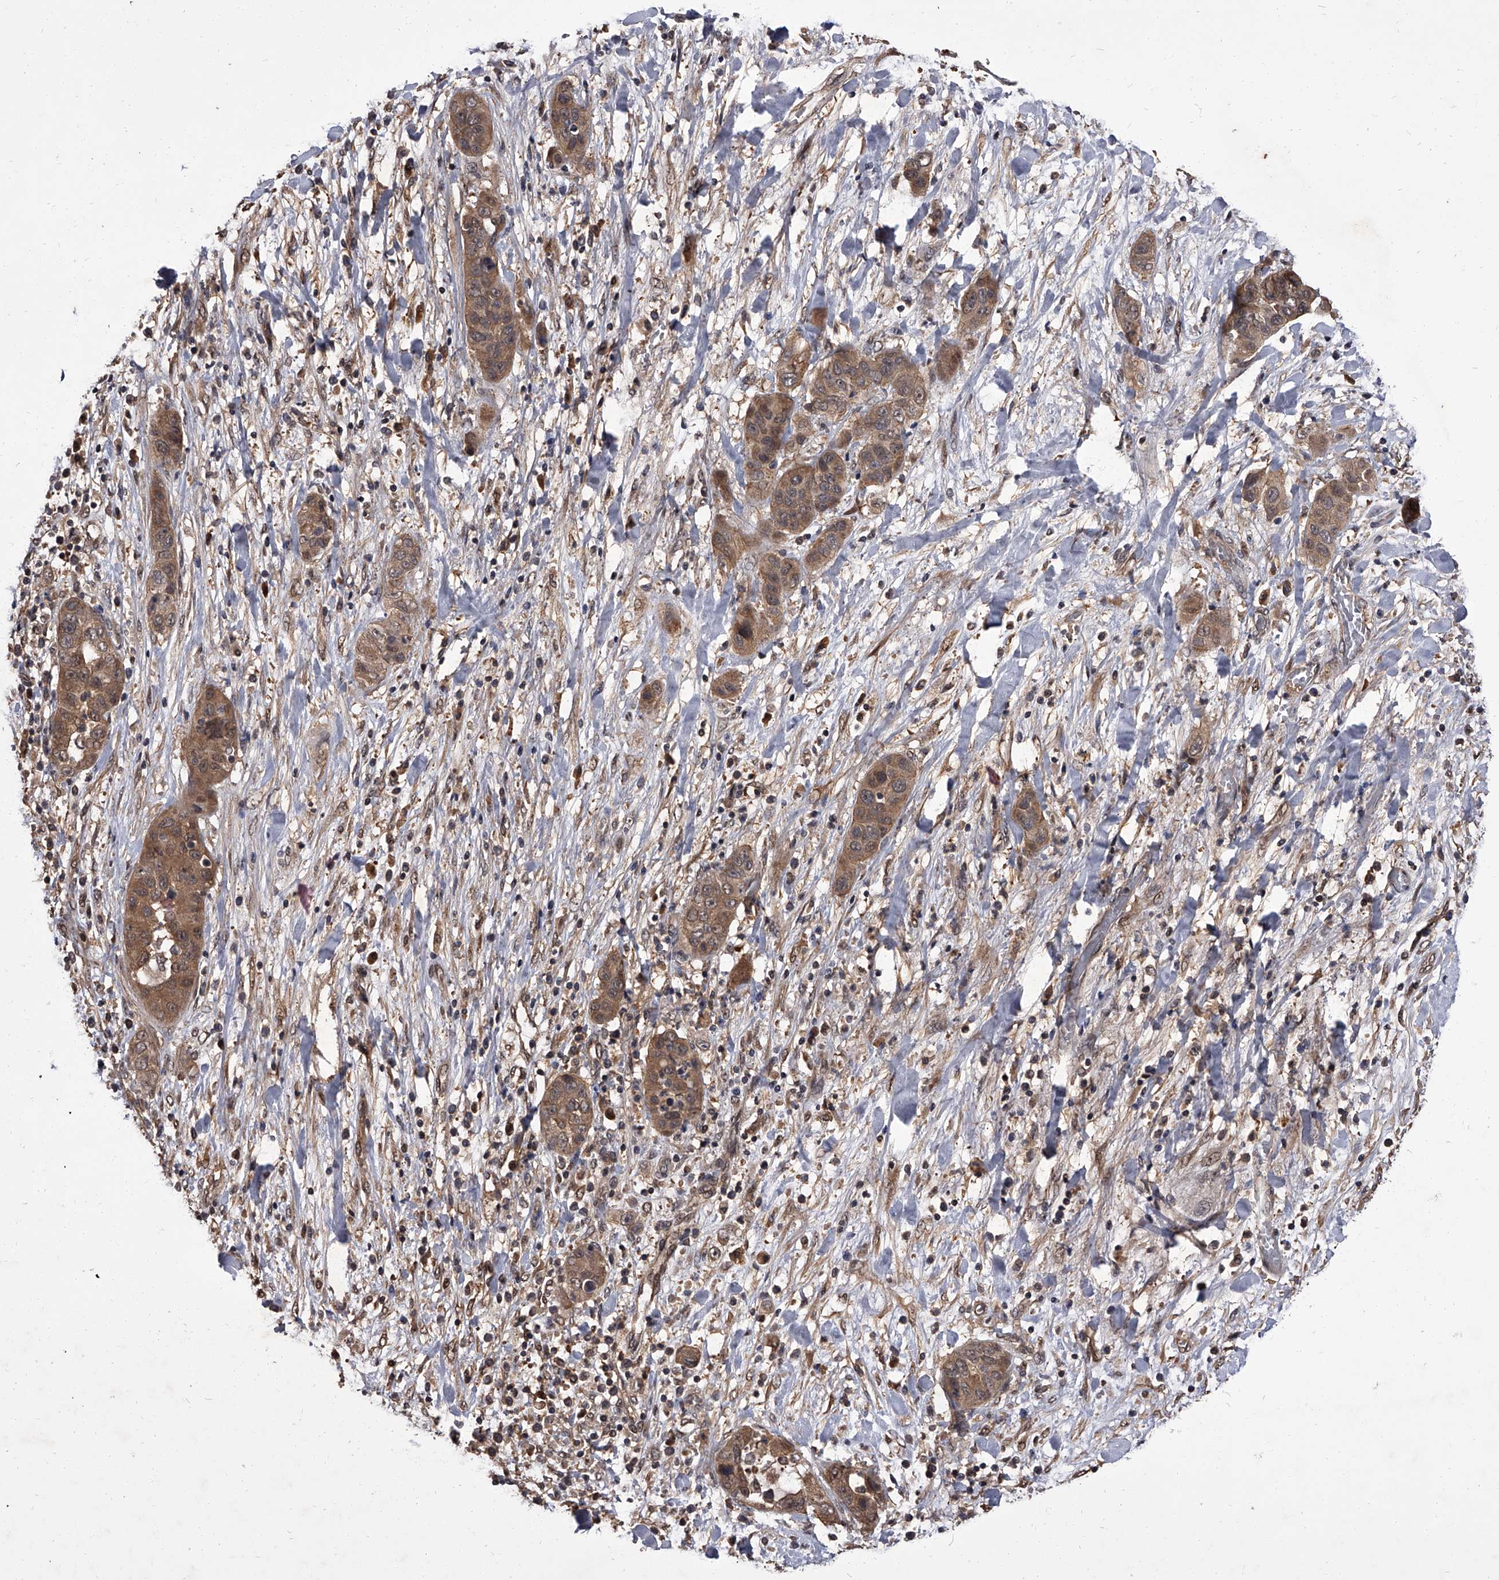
{"staining": {"intensity": "moderate", "quantity": ">75%", "location": "cytoplasmic/membranous,nuclear"}, "tissue": "liver cancer", "cell_type": "Tumor cells", "image_type": "cancer", "snomed": [{"axis": "morphology", "description": "Cholangiocarcinoma"}, {"axis": "topography", "description": "Liver"}], "caption": "High-magnification brightfield microscopy of liver cholangiocarcinoma stained with DAB (brown) and counterstained with hematoxylin (blue). tumor cells exhibit moderate cytoplasmic/membranous and nuclear staining is present in approximately>75% of cells.", "gene": "SLC18B1", "patient": {"sex": "female", "age": 52}}